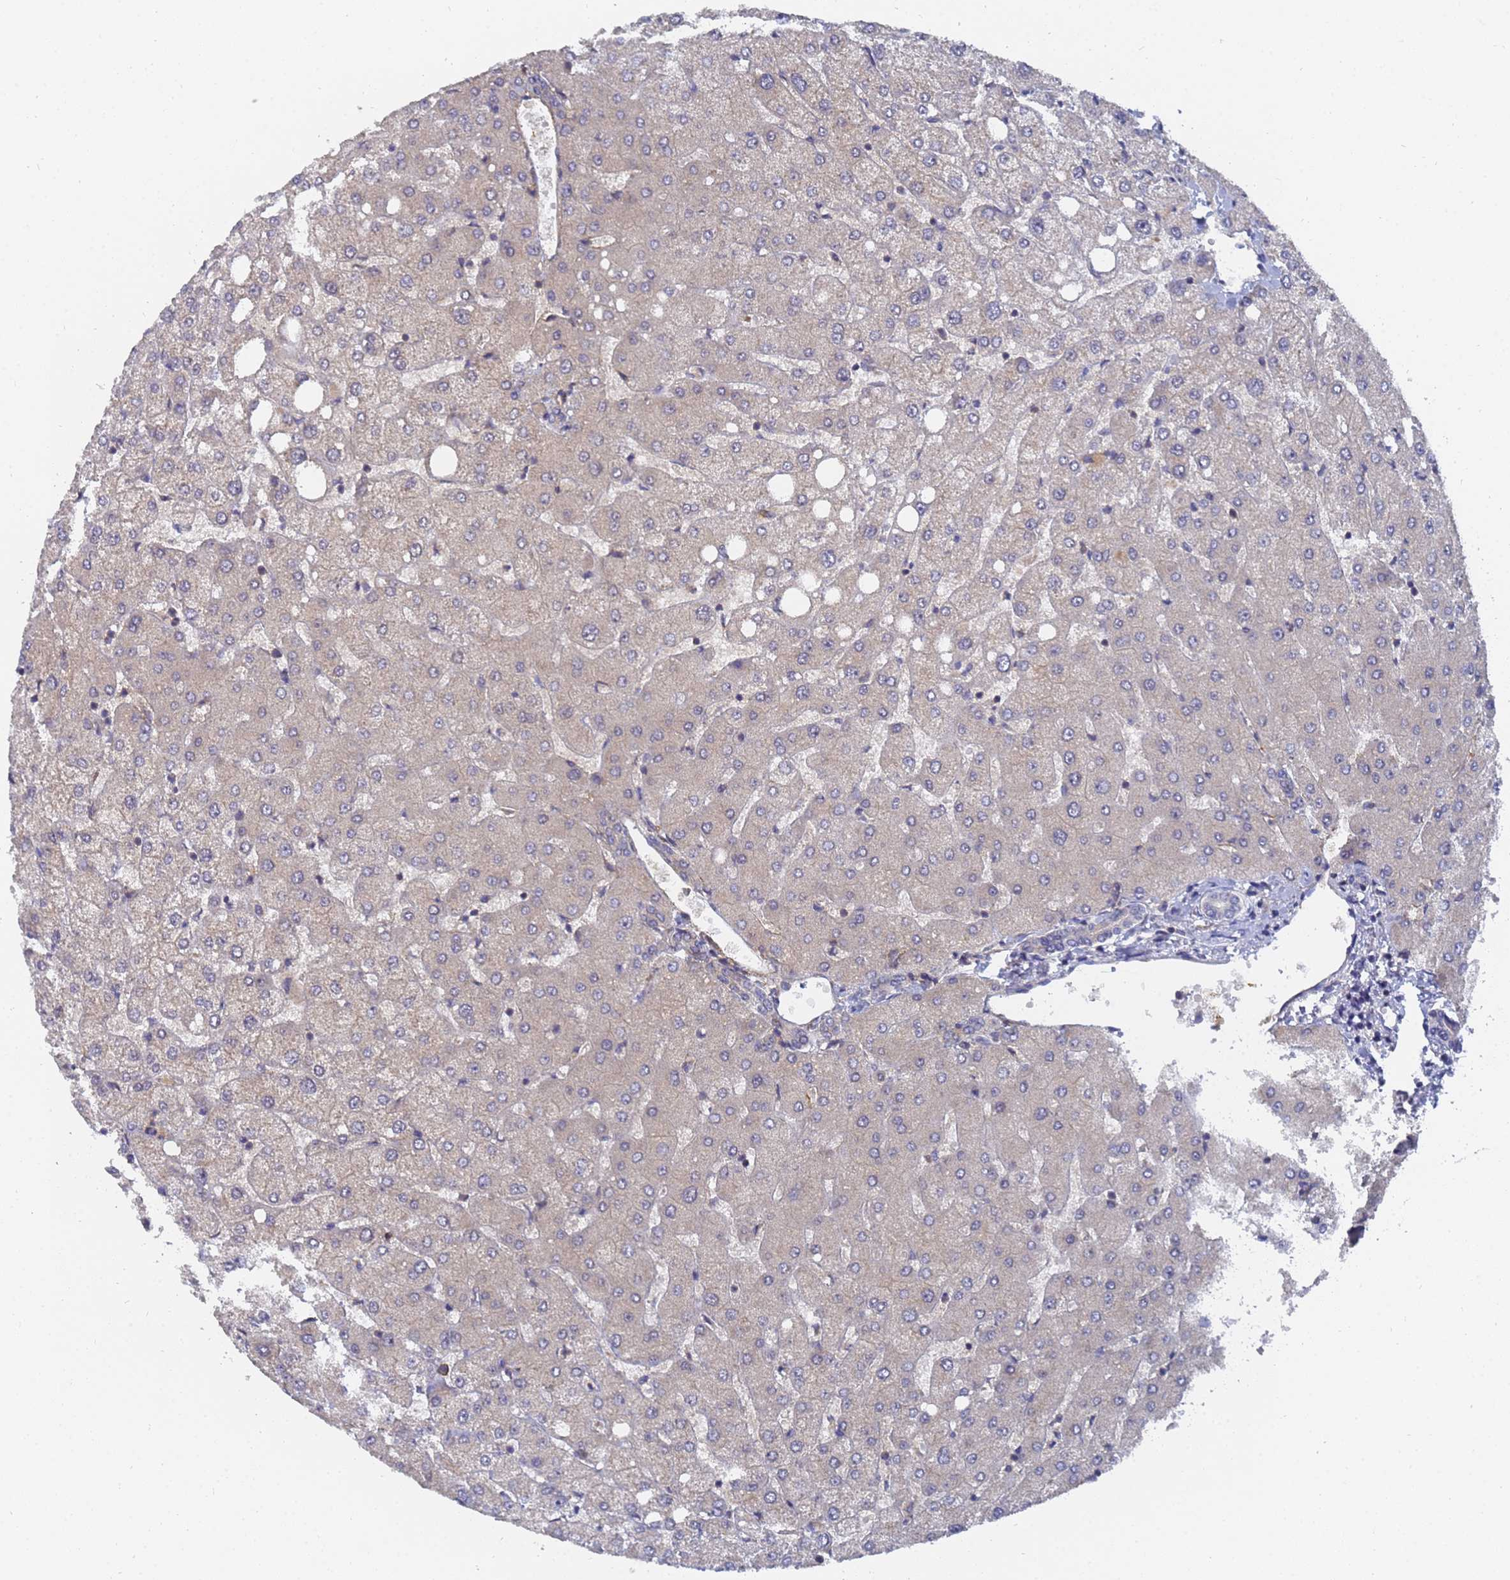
{"staining": {"intensity": "negative", "quantity": "none", "location": "none"}, "tissue": "liver", "cell_type": "Cholangiocytes", "image_type": "normal", "snomed": [{"axis": "morphology", "description": "Normal tissue, NOS"}, {"axis": "topography", "description": "Liver"}], "caption": "IHC image of benign human liver stained for a protein (brown), which exhibits no positivity in cholangiocytes. Brightfield microscopy of immunohistochemistry stained with DAB (brown) and hematoxylin (blue), captured at high magnification.", "gene": "ALS2CL", "patient": {"sex": "female", "age": 54}}